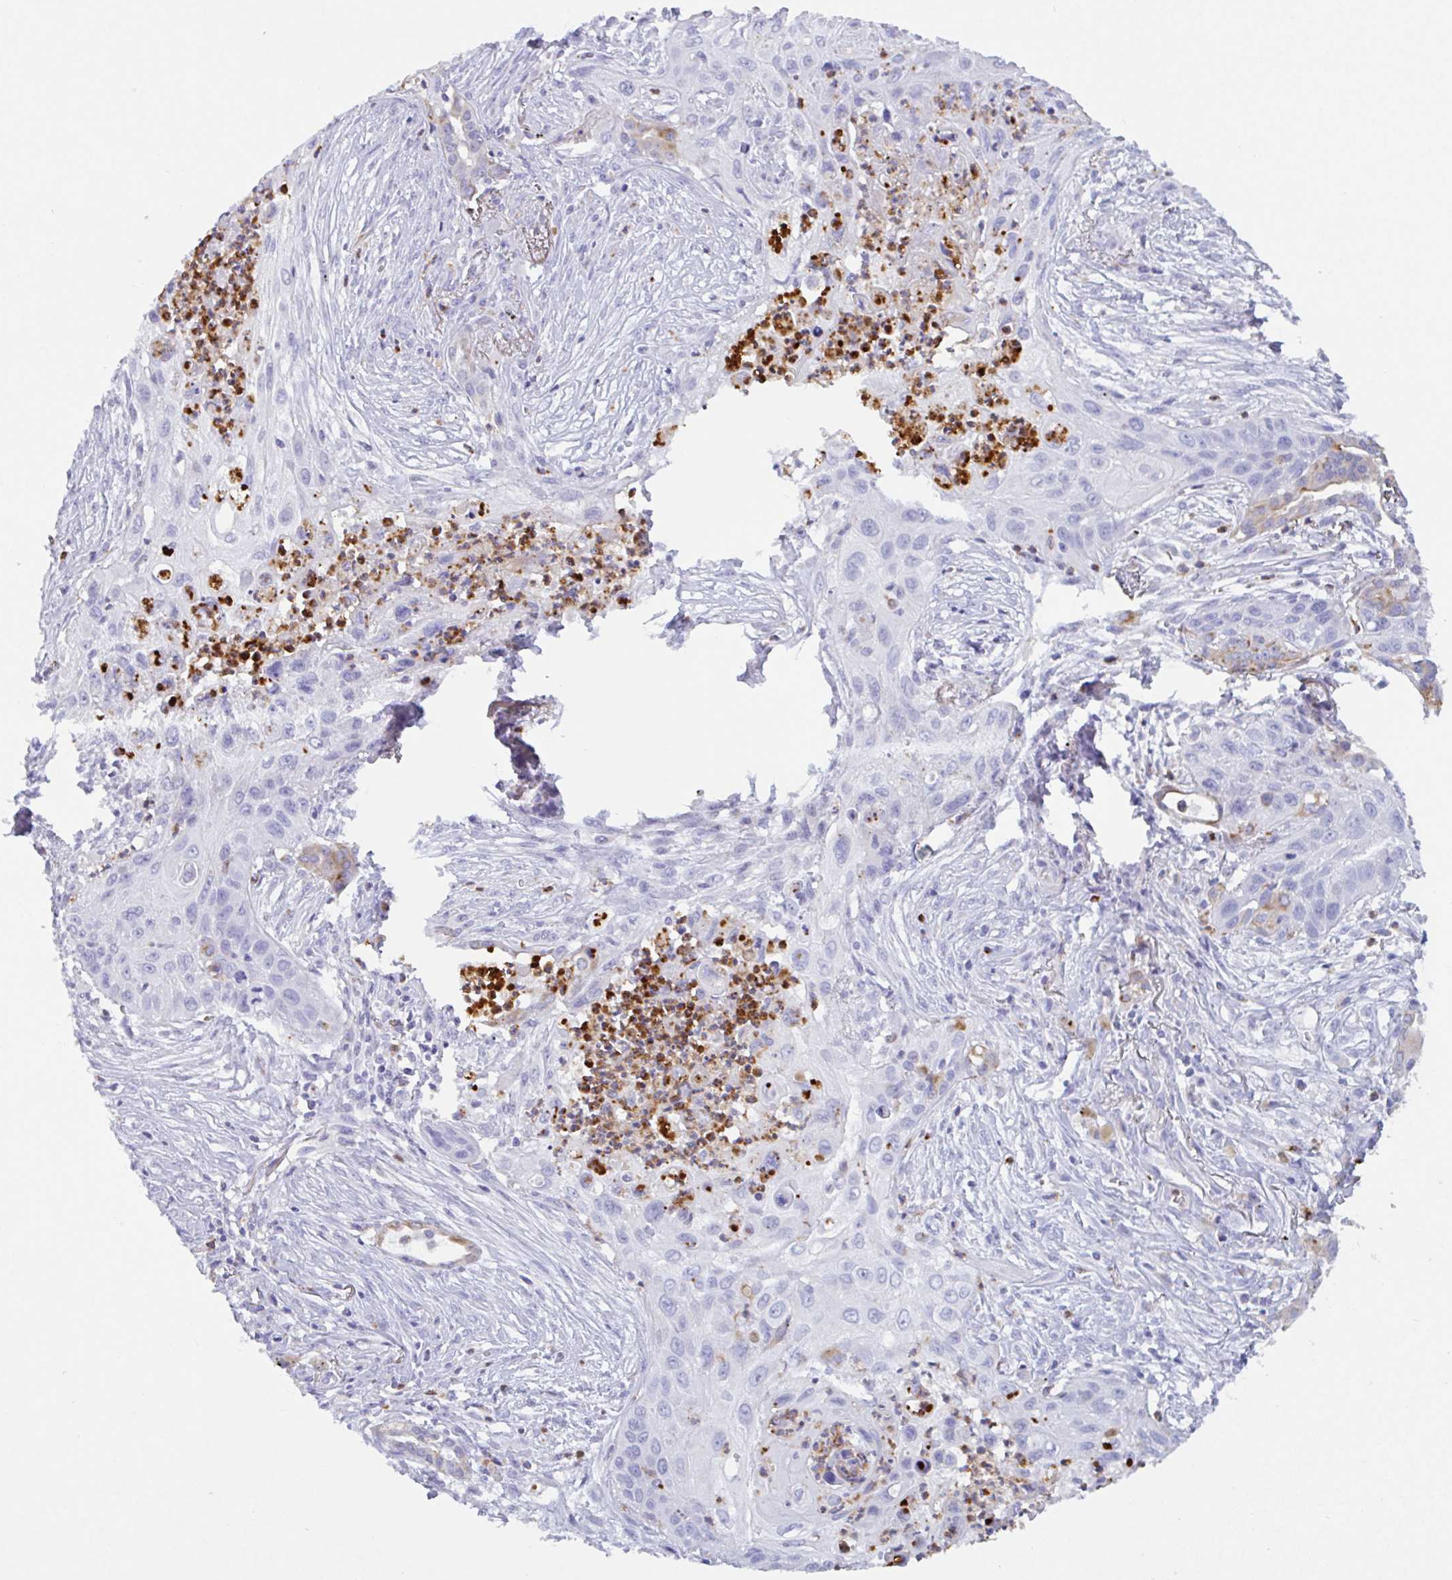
{"staining": {"intensity": "negative", "quantity": "none", "location": "none"}, "tissue": "lung cancer", "cell_type": "Tumor cells", "image_type": "cancer", "snomed": [{"axis": "morphology", "description": "Squamous cell carcinoma, NOS"}, {"axis": "topography", "description": "Lung"}], "caption": "A high-resolution histopathology image shows IHC staining of lung cancer, which reveals no significant expression in tumor cells. (Immunohistochemistry, brightfield microscopy, high magnification).", "gene": "DTWD2", "patient": {"sex": "male", "age": 71}}